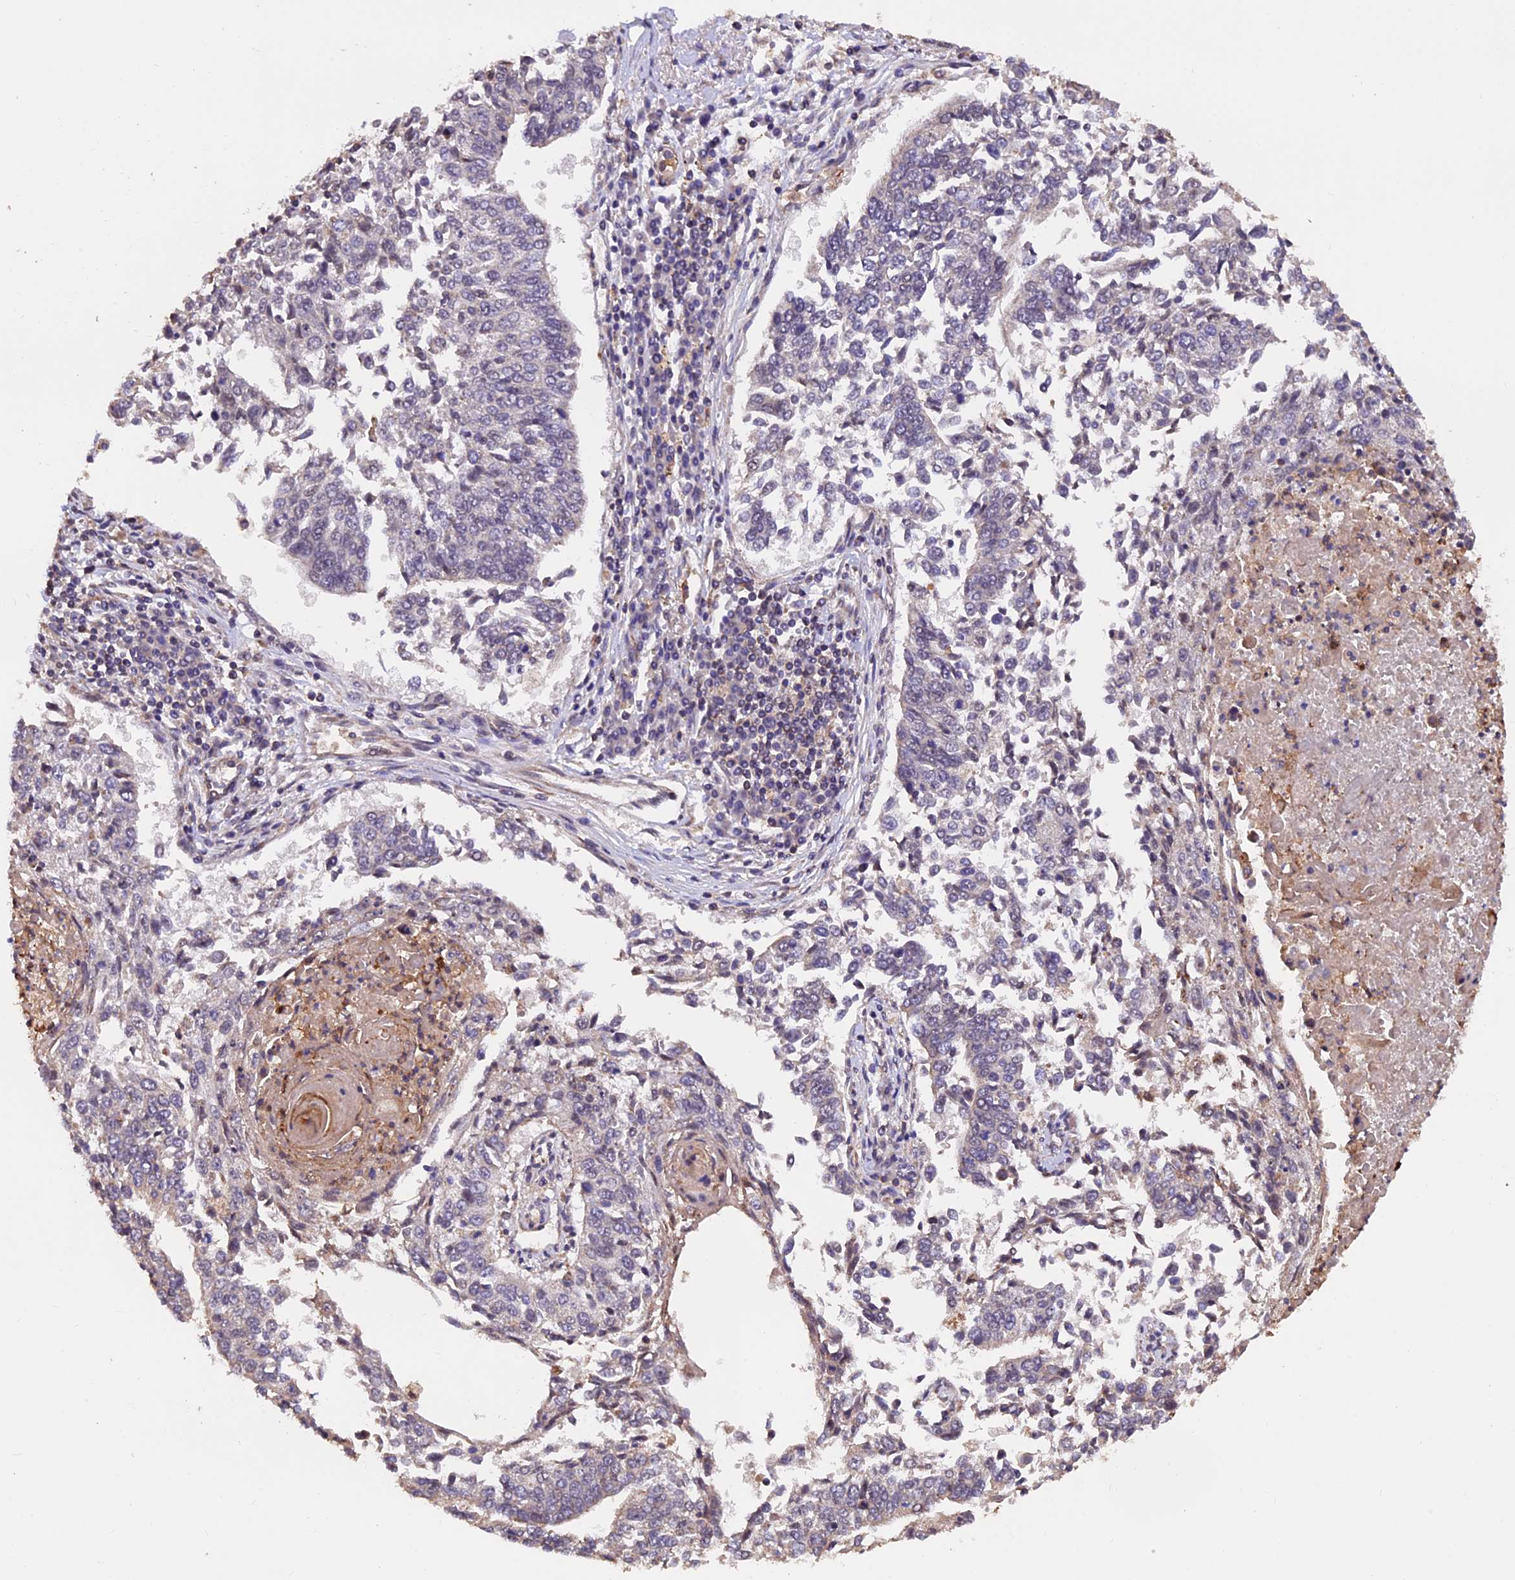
{"staining": {"intensity": "negative", "quantity": "none", "location": "none"}, "tissue": "lung cancer", "cell_type": "Tumor cells", "image_type": "cancer", "snomed": [{"axis": "morphology", "description": "Normal tissue, NOS"}, {"axis": "morphology", "description": "Squamous cell carcinoma, NOS"}, {"axis": "topography", "description": "Cartilage tissue"}, {"axis": "topography", "description": "Bronchus"}, {"axis": "topography", "description": "Lung"}, {"axis": "topography", "description": "Peripheral nerve tissue"}], "caption": "High magnification brightfield microscopy of squamous cell carcinoma (lung) stained with DAB (3,3'-diaminobenzidine) (brown) and counterstained with hematoxylin (blue): tumor cells show no significant staining.", "gene": "PKD2L2", "patient": {"sex": "female", "age": 49}}